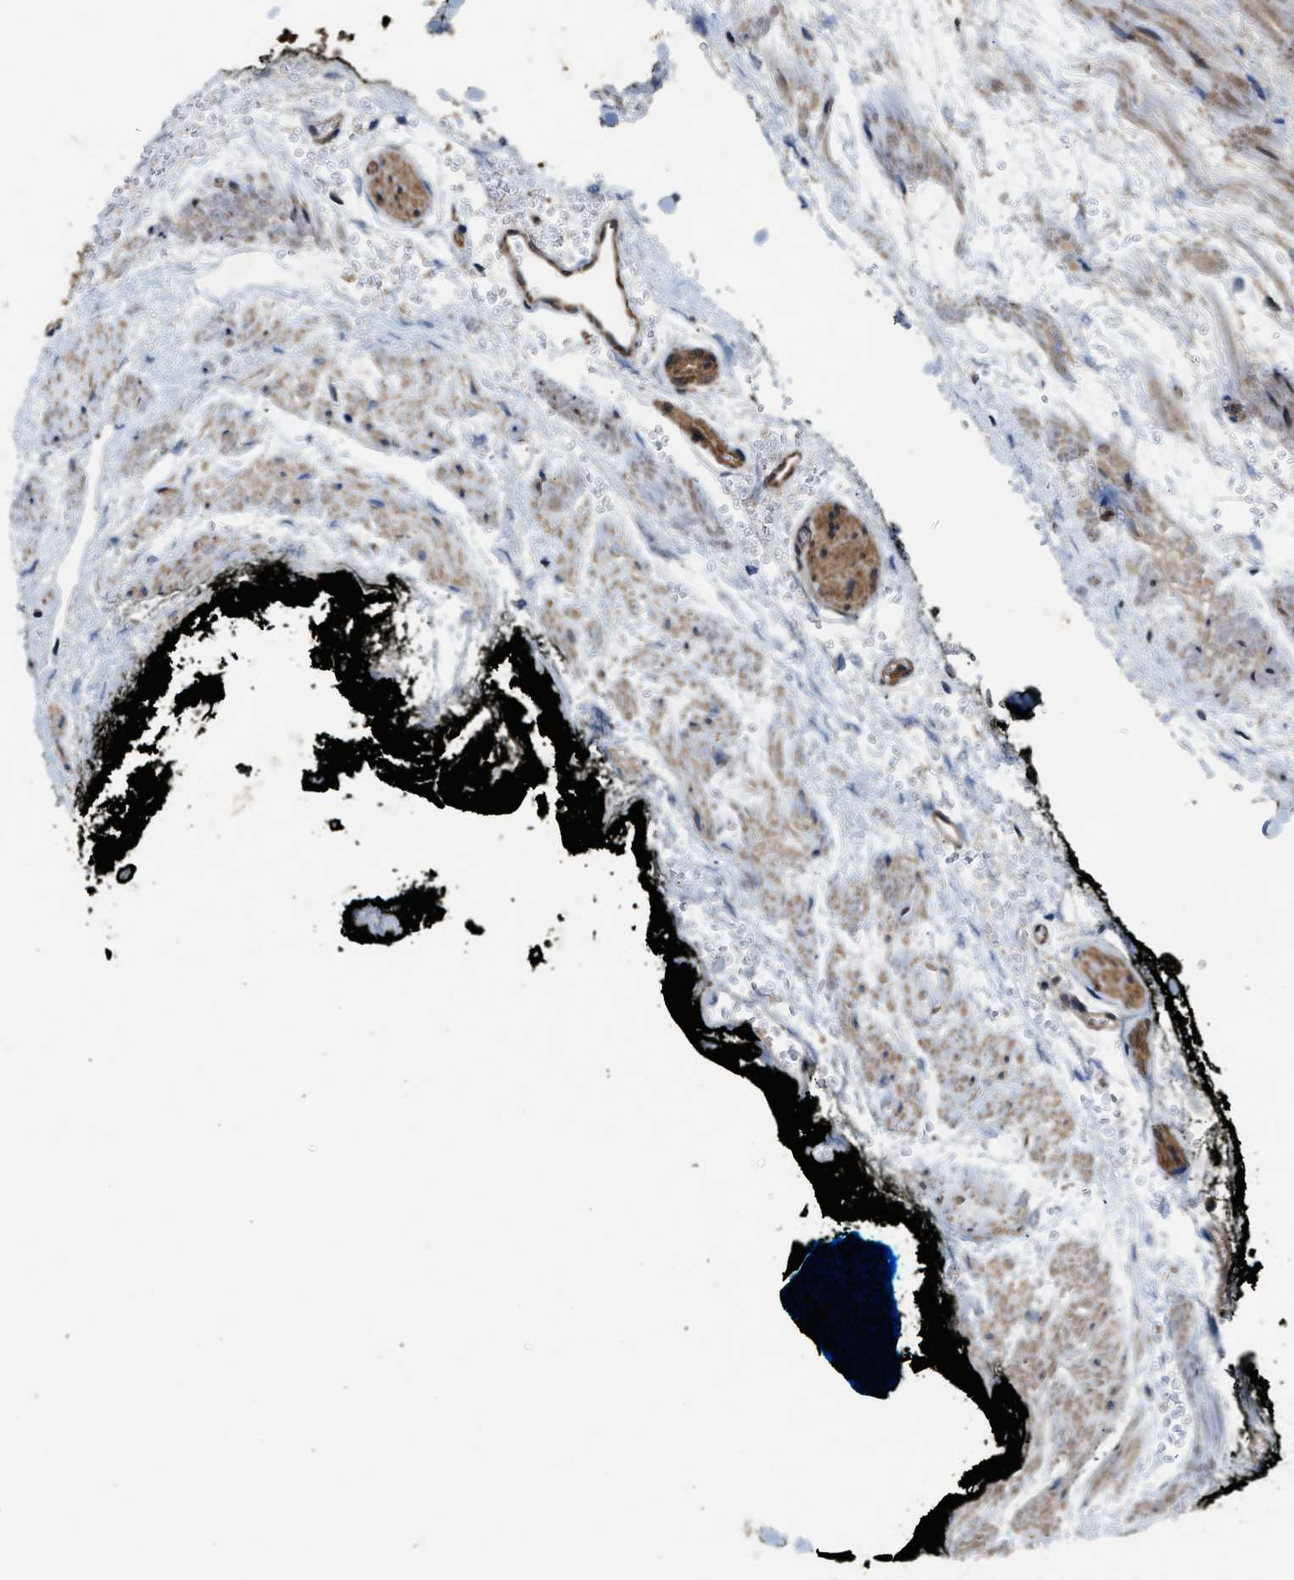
{"staining": {"intensity": "strong", "quantity": ">75%", "location": "cytoplasmic/membranous,nuclear"}, "tissue": "prostate cancer", "cell_type": "Tumor cells", "image_type": "cancer", "snomed": [{"axis": "morphology", "description": "Adenocarcinoma, Low grade"}, {"axis": "topography", "description": "Prostate"}], "caption": "Protein staining of low-grade adenocarcinoma (prostate) tissue displays strong cytoplasmic/membranous and nuclear staining in approximately >75% of tumor cells.", "gene": "OXSR1", "patient": {"sex": "male", "age": 60}}